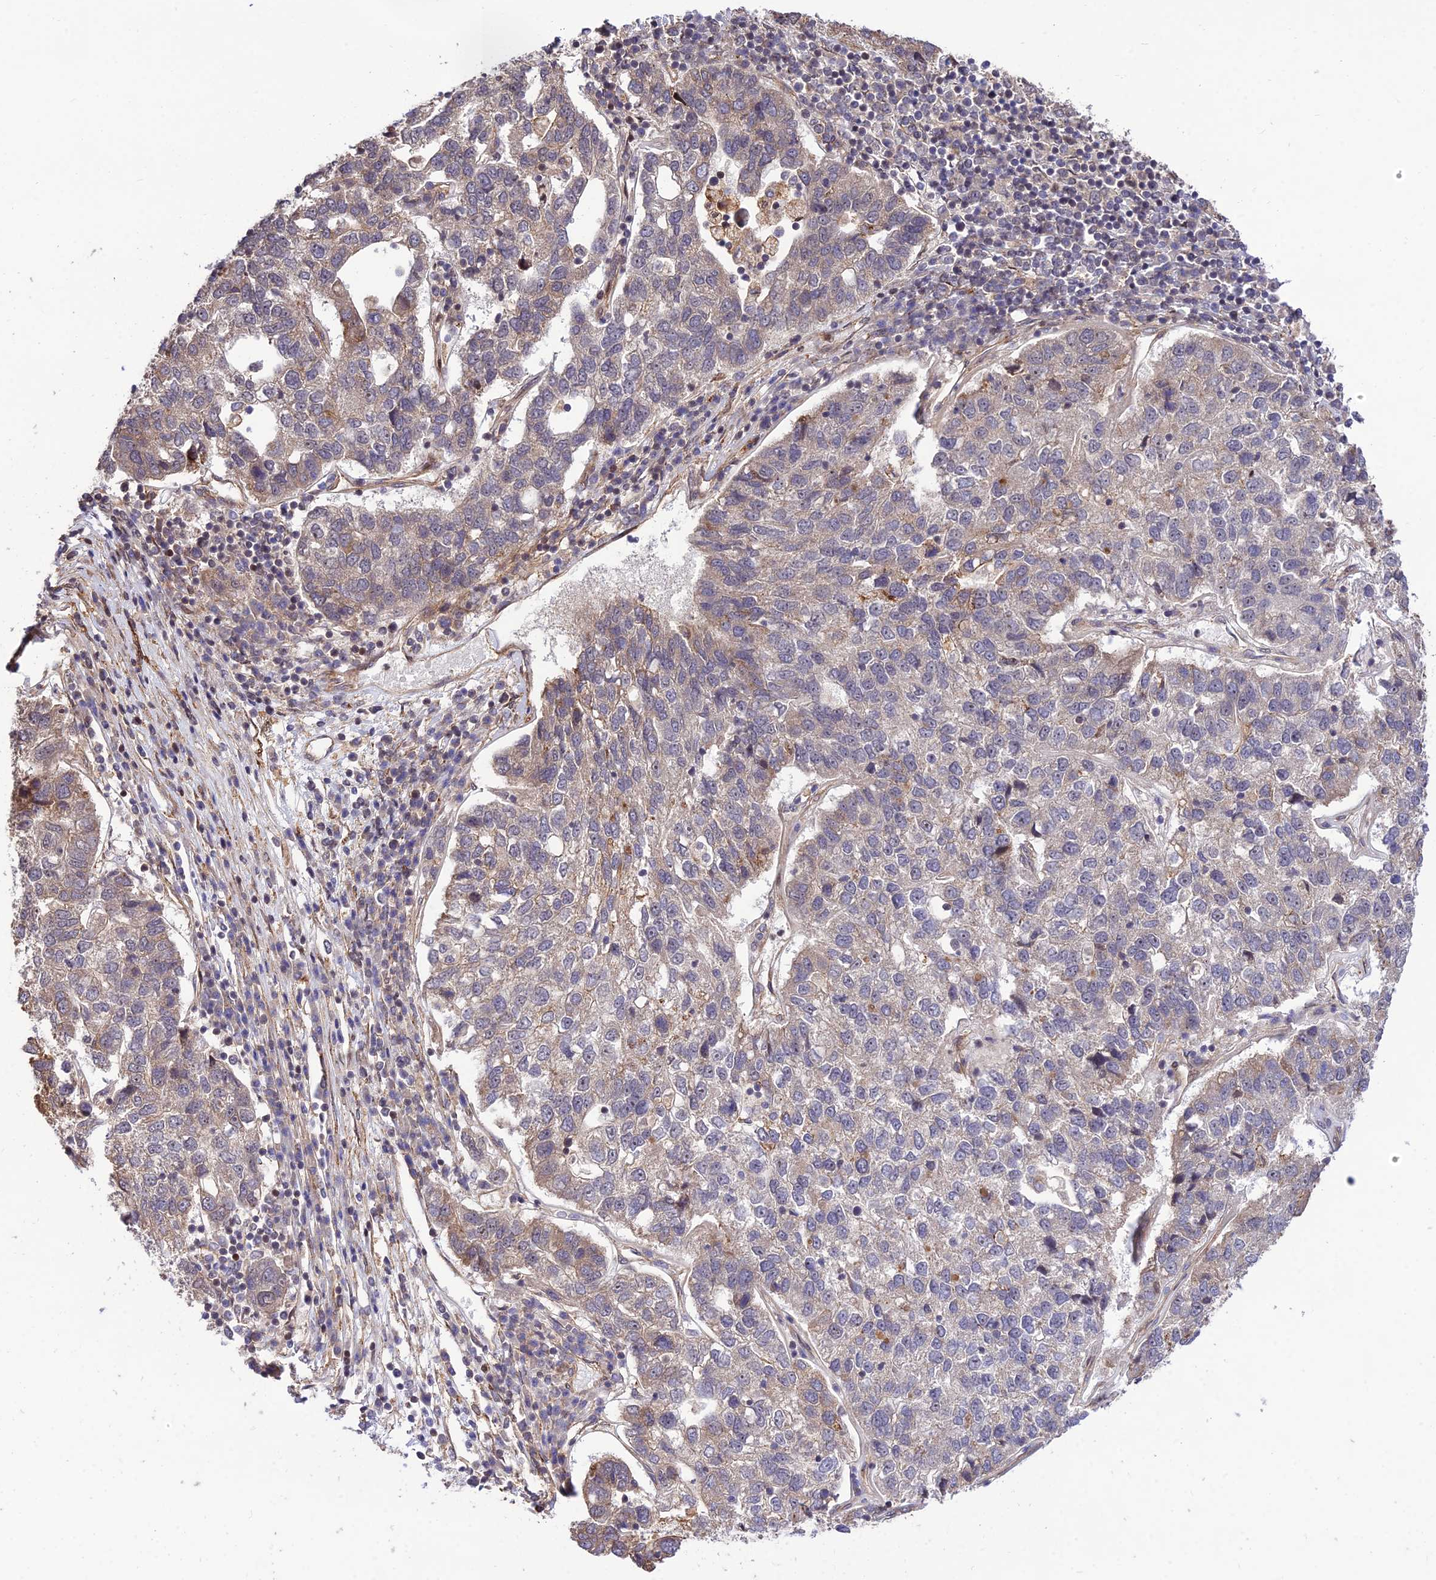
{"staining": {"intensity": "weak", "quantity": "<25%", "location": "cytoplasmic/membranous"}, "tissue": "pancreatic cancer", "cell_type": "Tumor cells", "image_type": "cancer", "snomed": [{"axis": "morphology", "description": "Adenocarcinoma, NOS"}, {"axis": "topography", "description": "Pancreas"}], "caption": "DAB (3,3'-diaminobenzidine) immunohistochemical staining of pancreatic adenocarcinoma exhibits no significant staining in tumor cells. (Stains: DAB IHC with hematoxylin counter stain, Microscopy: brightfield microscopy at high magnification).", "gene": "SMG6", "patient": {"sex": "female", "age": 61}}